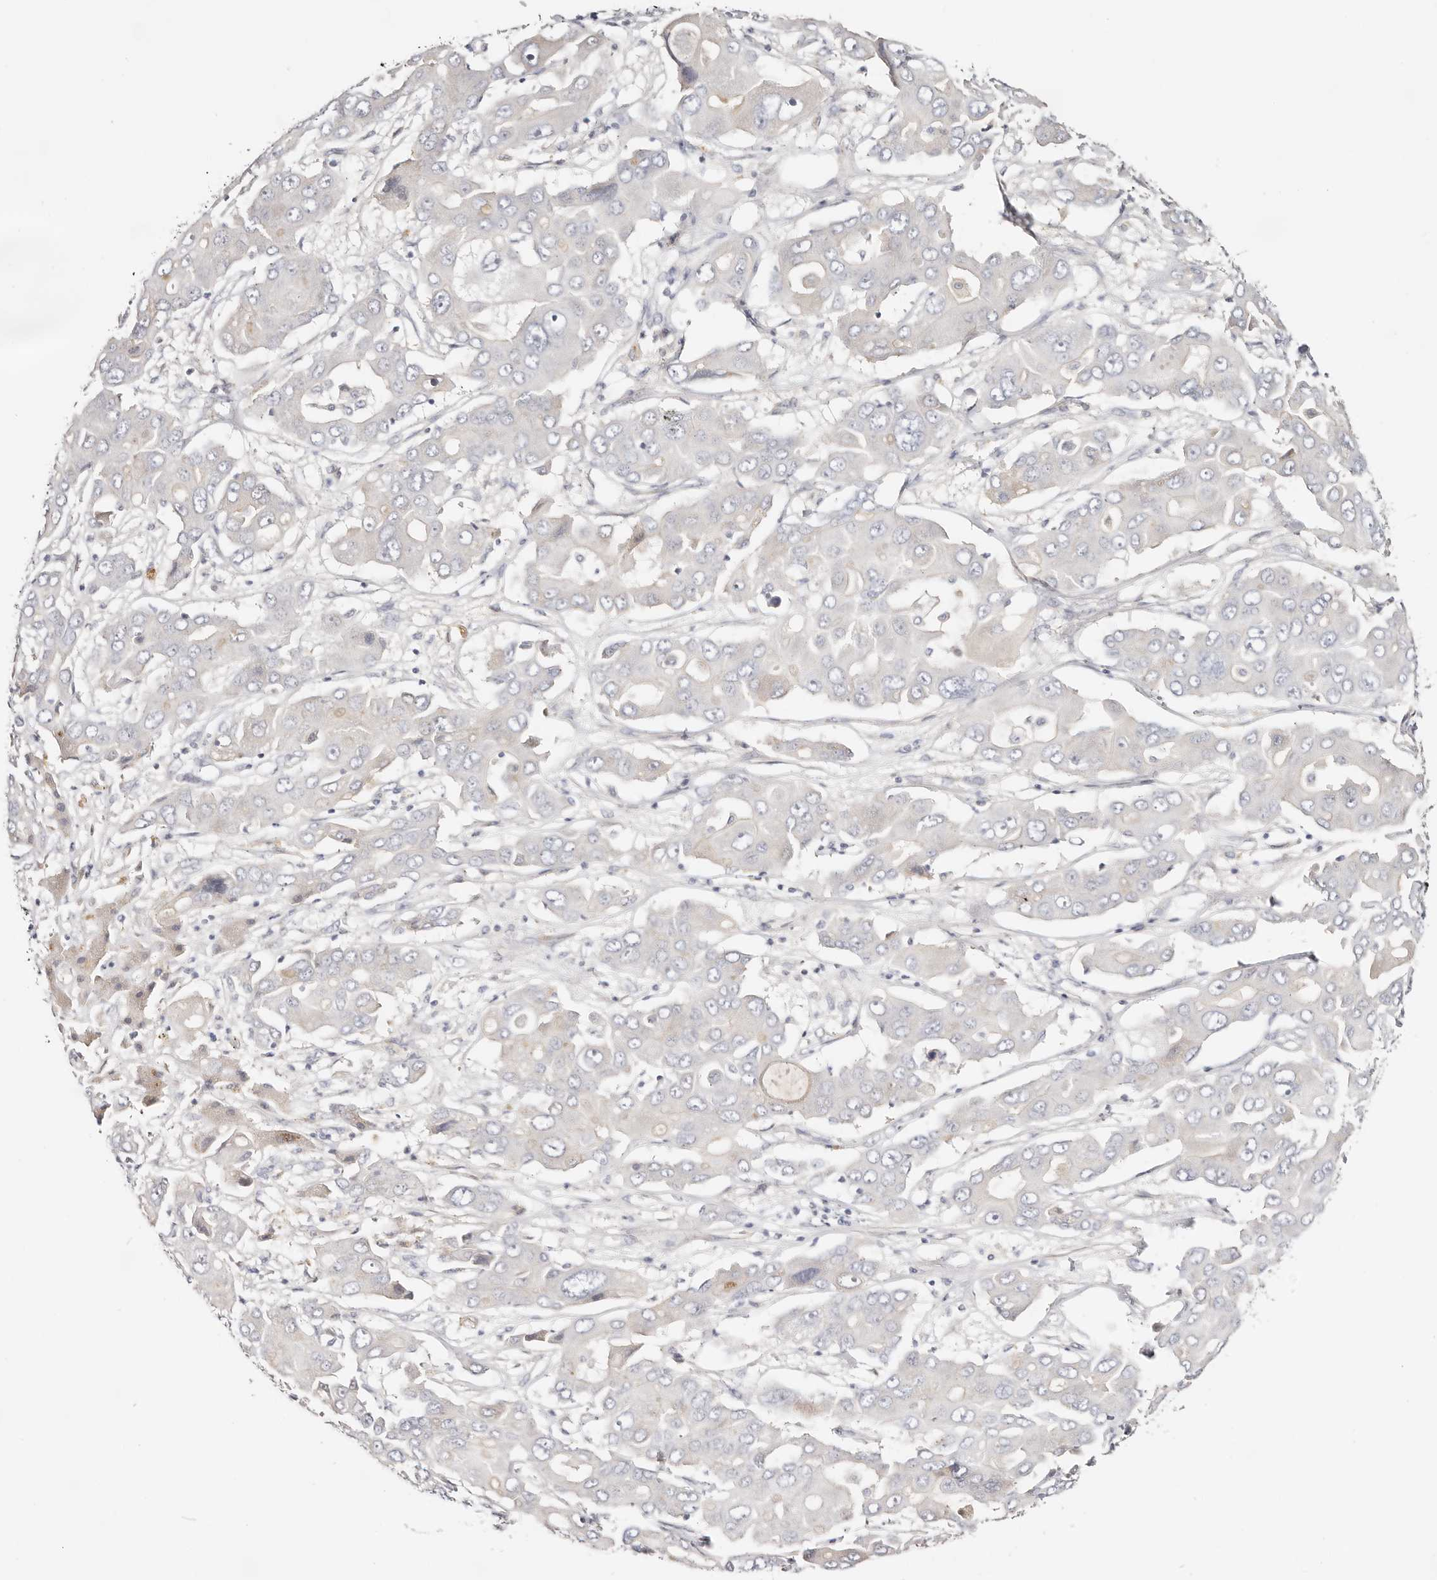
{"staining": {"intensity": "negative", "quantity": "none", "location": "none"}, "tissue": "liver cancer", "cell_type": "Tumor cells", "image_type": "cancer", "snomed": [{"axis": "morphology", "description": "Cholangiocarcinoma"}, {"axis": "topography", "description": "Liver"}], "caption": "Tumor cells show no significant protein positivity in liver cholangiocarcinoma.", "gene": "DNASE1", "patient": {"sex": "male", "age": 67}}